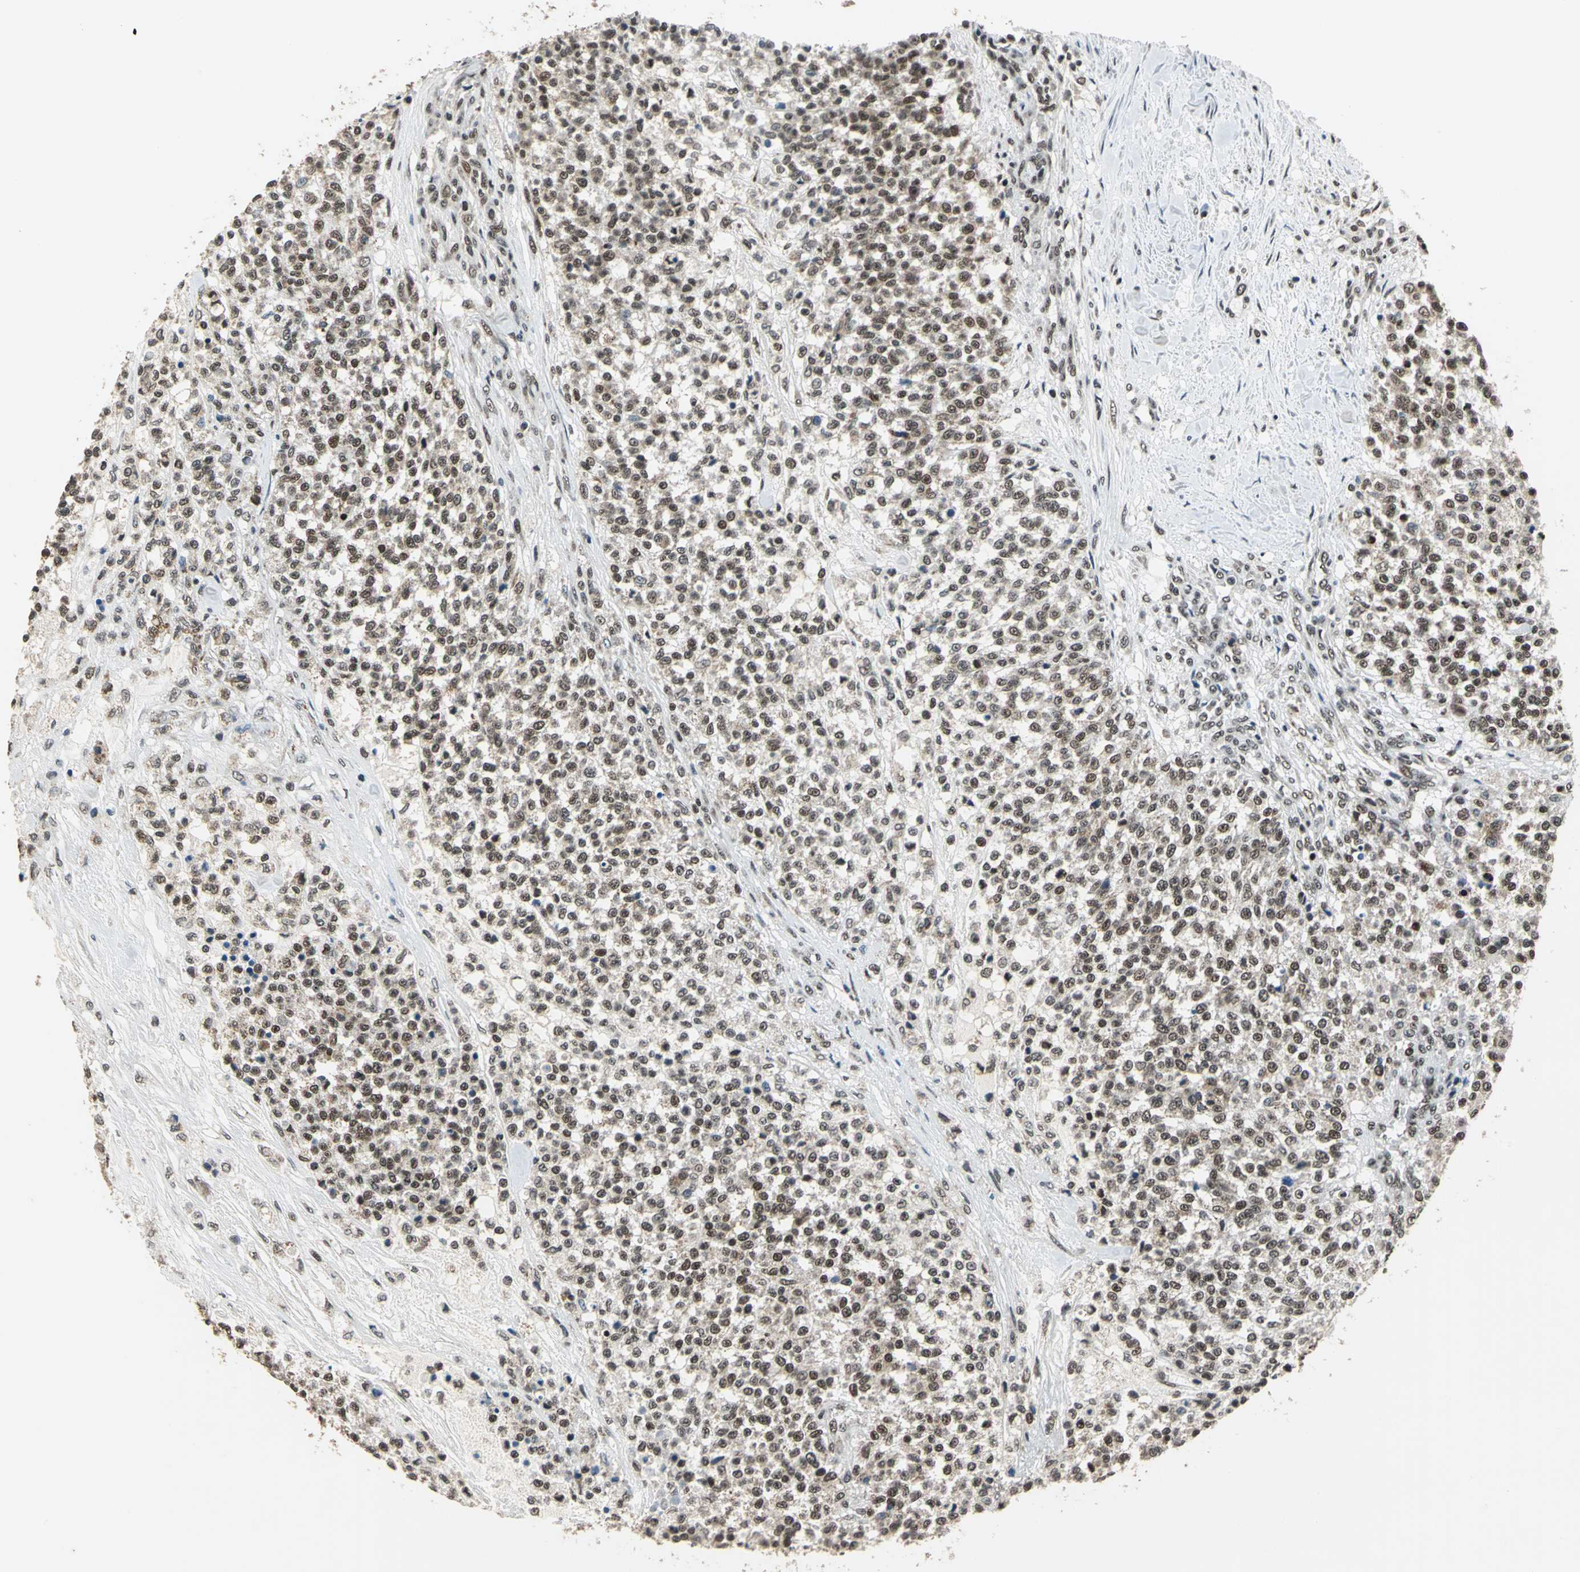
{"staining": {"intensity": "moderate", "quantity": "25%-75%", "location": "nuclear"}, "tissue": "testis cancer", "cell_type": "Tumor cells", "image_type": "cancer", "snomed": [{"axis": "morphology", "description": "Seminoma, NOS"}, {"axis": "topography", "description": "Testis"}], "caption": "Immunohistochemical staining of human seminoma (testis) shows moderate nuclear protein staining in about 25%-75% of tumor cells. (DAB IHC, brown staining for protein, blue staining for nuclei).", "gene": "BCLAF1", "patient": {"sex": "male", "age": 59}}